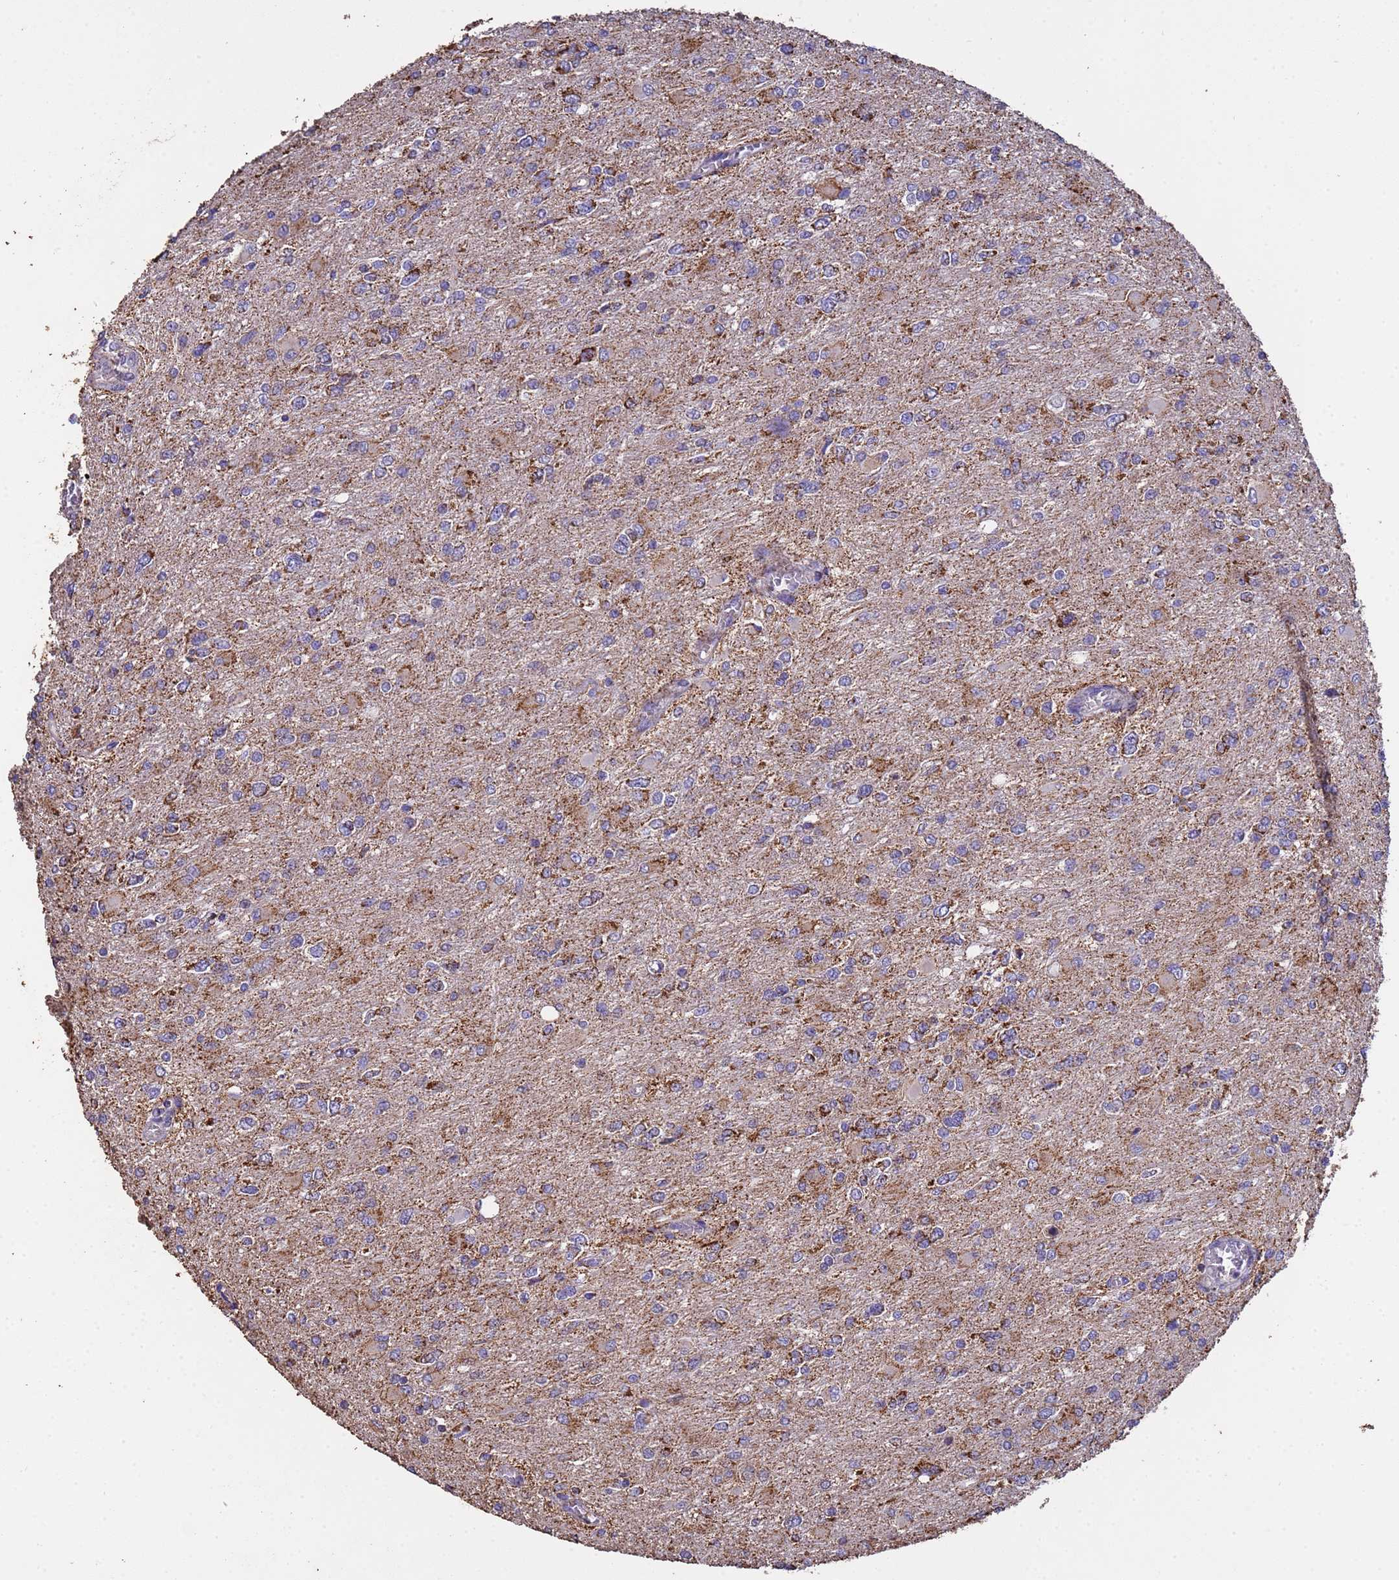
{"staining": {"intensity": "weak", "quantity": "25%-75%", "location": "cytoplasmic/membranous"}, "tissue": "glioma", "cell_type": "Tumor cells", "image_type": "cancer", "snomed": [{"axis": "morphology", "description": "Glioma, malignant, High grade"}, {"axis": "topography", "description": "Cerebral cortex"}], "caption": "The histopathology image shows staining of malignant high-grade glioma, revealing weak cytoplasmic/membranous protein expression (brown color) within tumor cells.", "gene": "ZNFX1", "patient": {"sex": "female", "age": 36}}